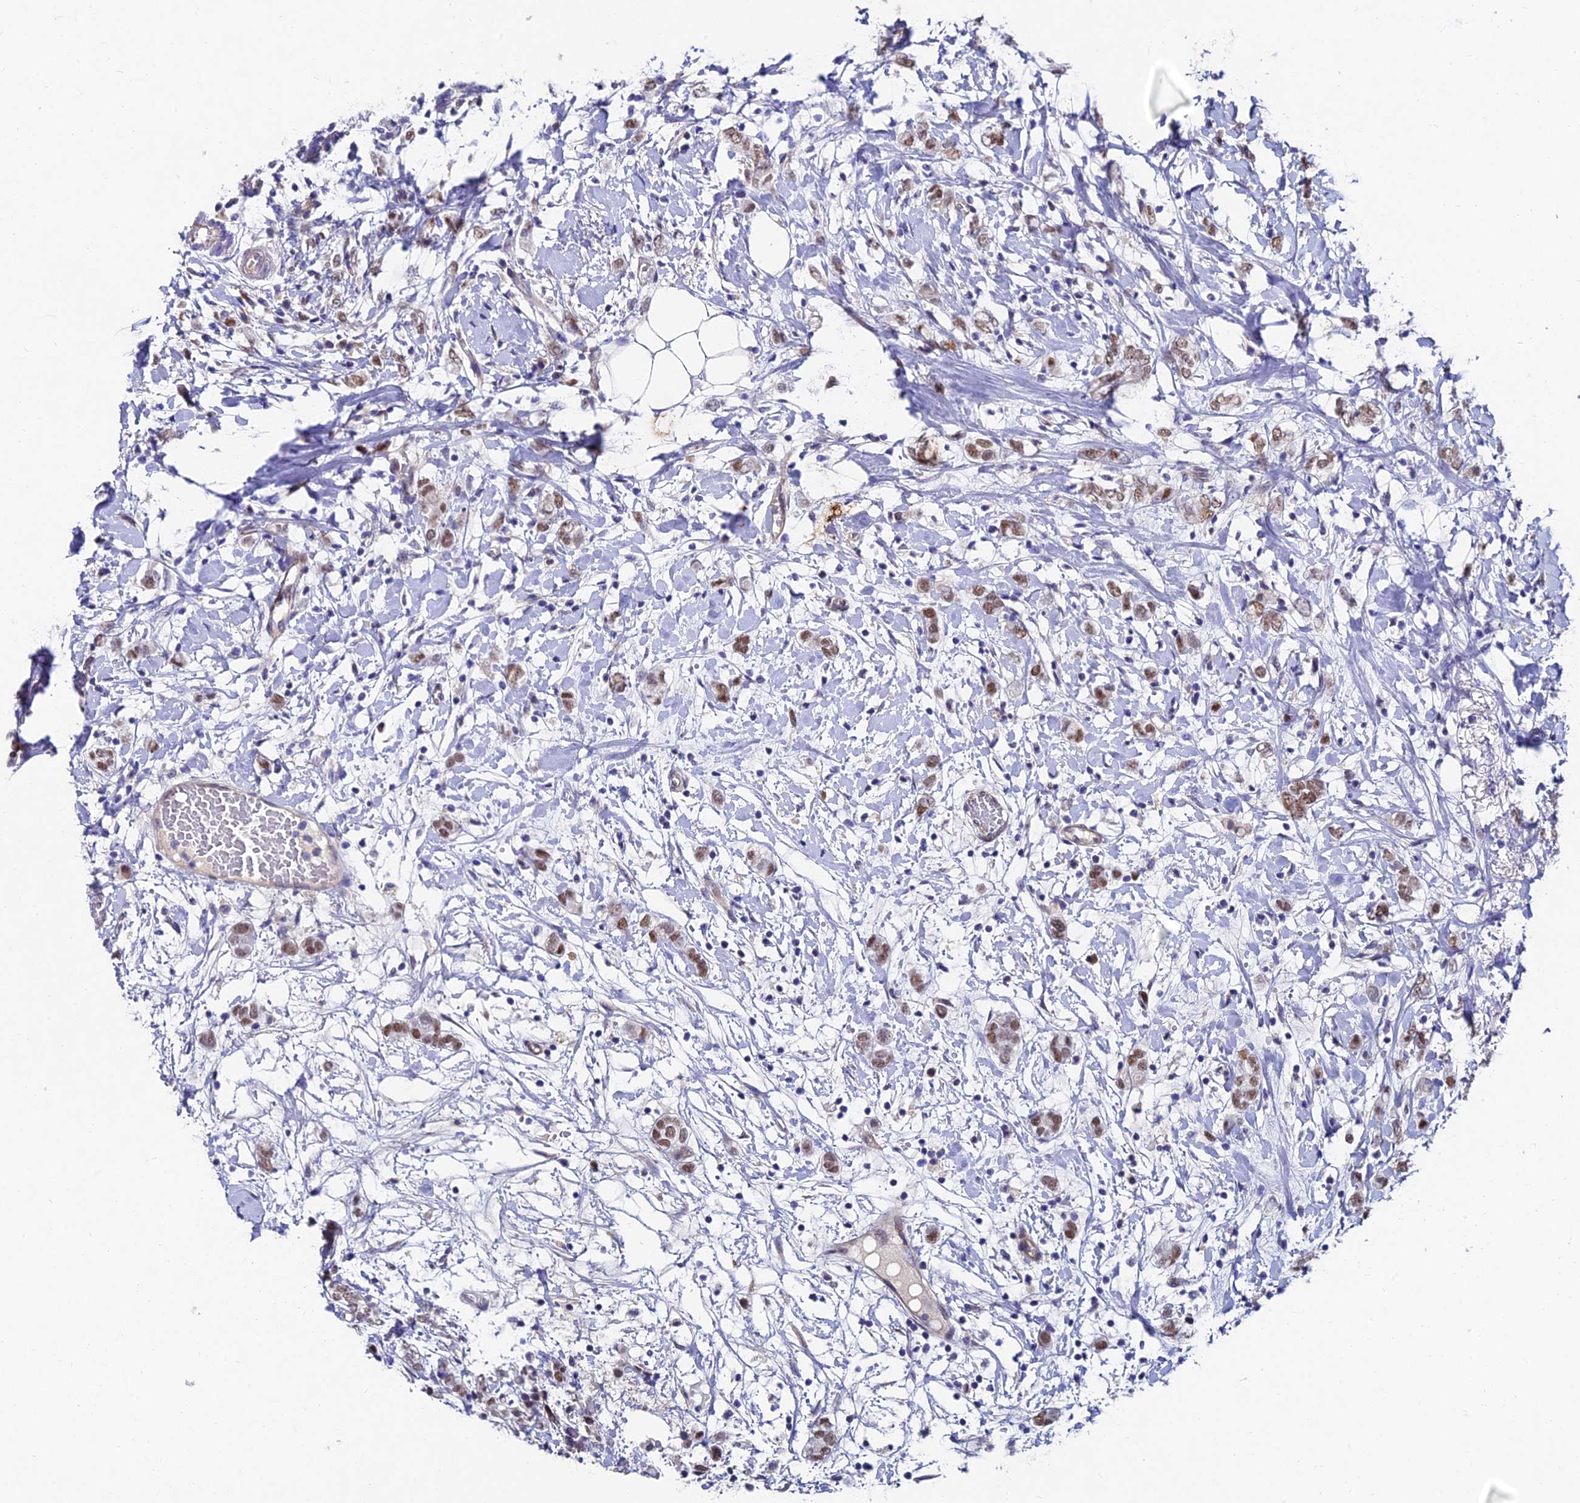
{"staining": {"intensity": "moderate", "quantity": ">75%", "location": "nuclear"}, "tissue": "breast cancer", "cell_type": "Tumor cells", "image_type": "cancer", "snomed": [{"axis": "morphology", "description": "Normal tissue, NOS"}, {"axis": "morphology", "description": "Lobular carcinoma"}, {"axis": "topography", "description": "Breast"}], "caption": "Immunohistochemical staining of breast cancer displays medium levels of moderate nuclear staining in approximately >75% of tumor cells.", "gene": "TRIM24", "patient": {"sex": "female", "age": 47}}